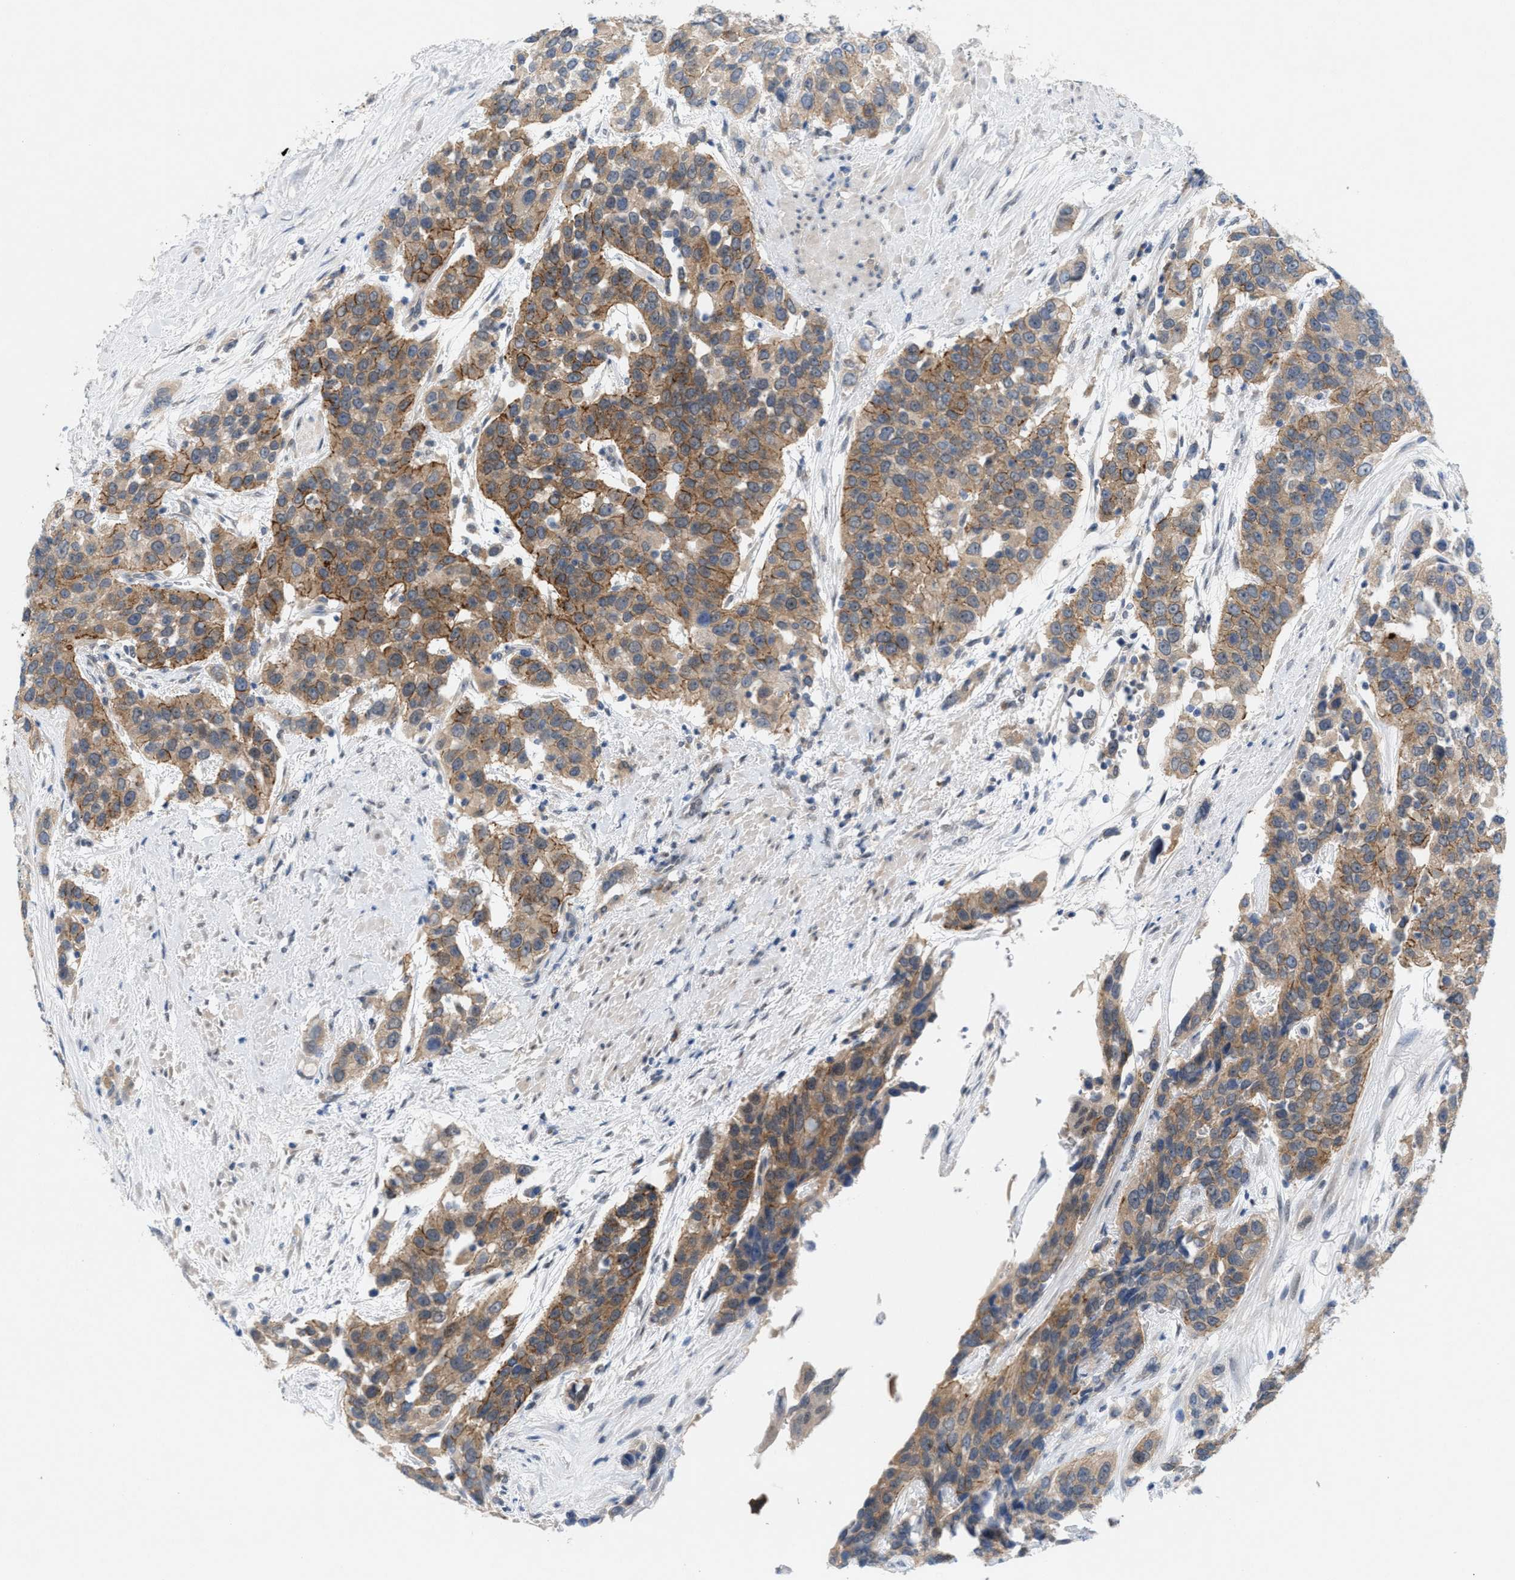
{"staining": {"intensity": "moderate", "quantity": ">75%", "location": "cytoplasmic/membranous"}, "tissue": "urothelial cancer", "cell_type": "Tumor cells", "image_type": "cancer", "snomed": [{"axis": "morphology", "description": "Urothelial carcinoma, High grade"}, {"axis": "topography", "description": "Urinary bladder"}], "caption": "This is an image of immunohistochemistry (IHC) staining of high-grade urothelial carcinoma, which shows moderate expression in the cytoplasmic/membranous of tumor cells.", "gene": "WIPI2", "patient": {"sex": "female", "age": 80}}